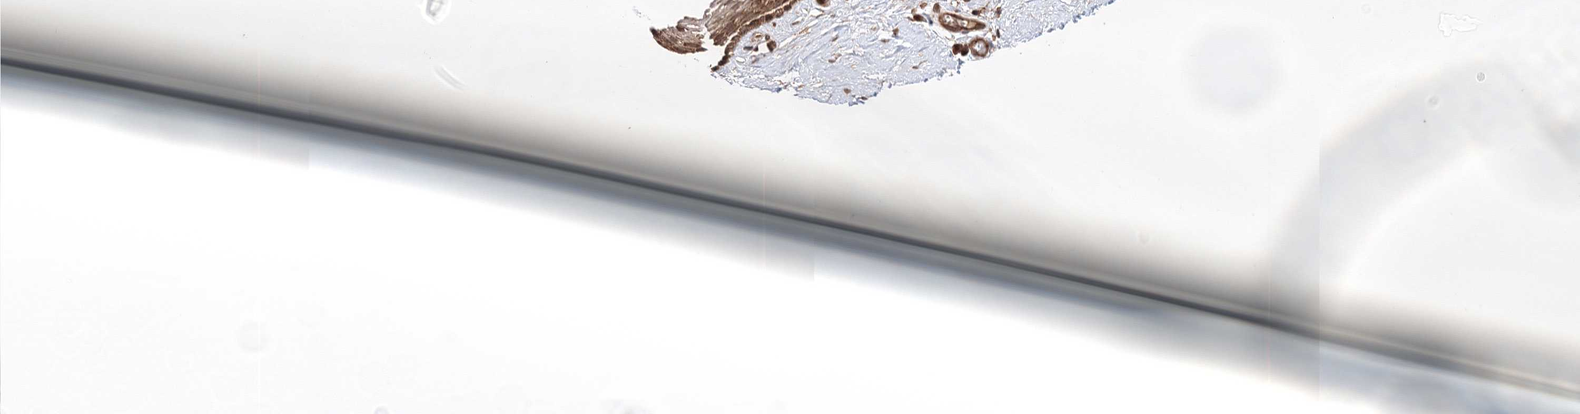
{"staining": {"intensity": "strong", "quantity": ">75%", "location": "cytoplasmic/membranous"}, "tissue": "vagina", "cell_type": "Squamous epithelial cells", "image_type": "normal", "snomed": [{"axis": "morphology", "description": "Normal tissue, NOS"}, {"axis": "topography", "description": "Vagina"}], "caption": "Squamous epithelial cells display high levels of strong cytoplasmic/membranous staining in about >75% of cells in unremarkable vagina.", "gene": "WDR37", "patient": {"sex": "female", "age": 46}}